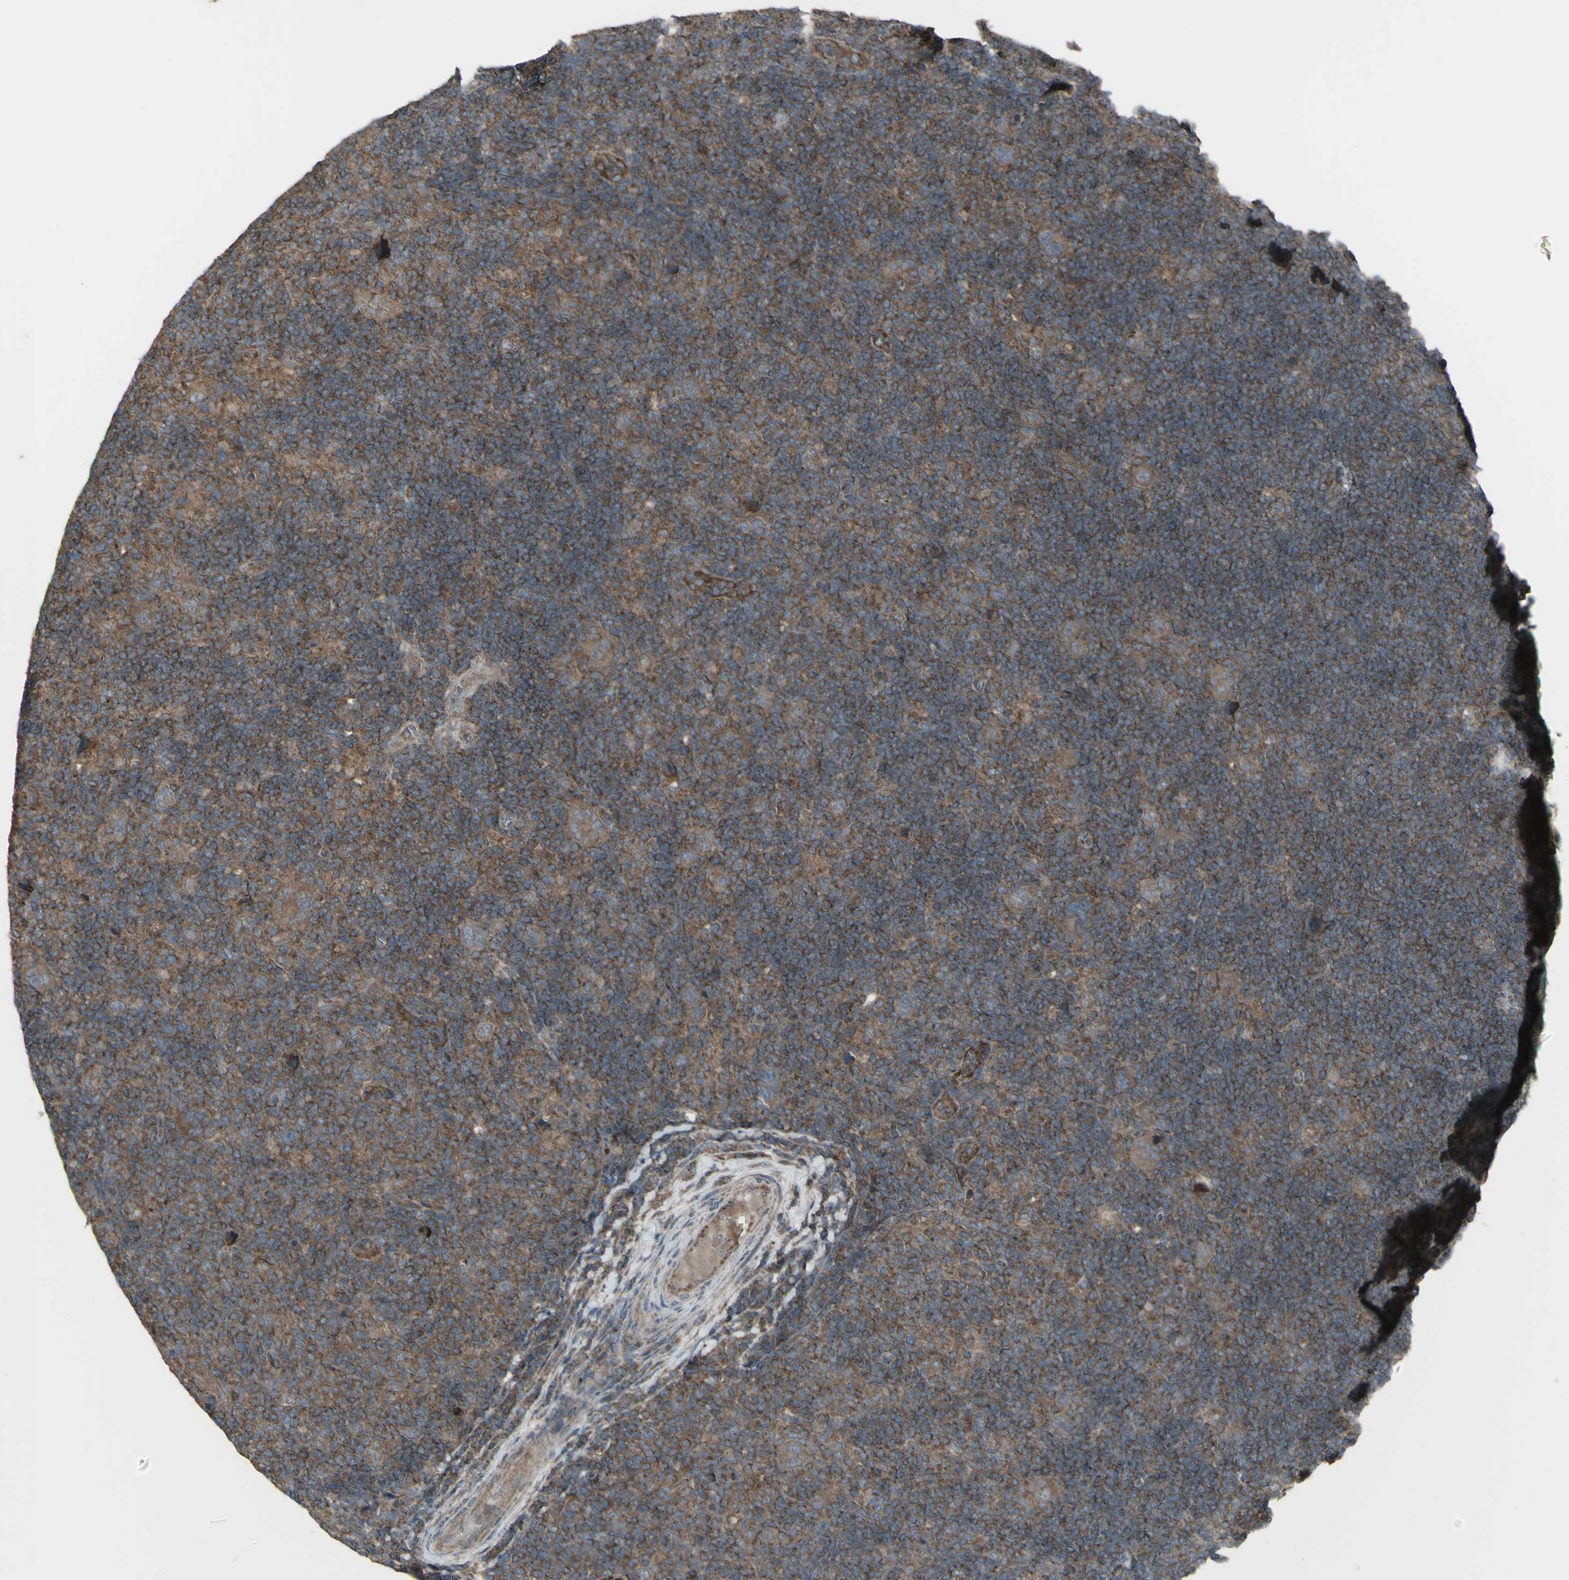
{"staining": {"intensity": "moderate", "quantity": ">75%", "location": "cytoplasmic/membranous"}, "tissue": "lymphoma", "cell_type": "Tumor cells", "image_type": "cancer", "snomed": [{"axis": "morphology", "description": "Hodgkin's disease, NOS"}, {"axis": "topography", "description": "Lymph node"}], "caption": "High-power microscopy captured an immunohistochemistry micrograph of Hodgkin's disease, revealing moderate cytoplasmic/membranous staining in approximately >75% of tumor cells.", "gene": "SHC1", "patient": {"sex": "female", "age": 57}}